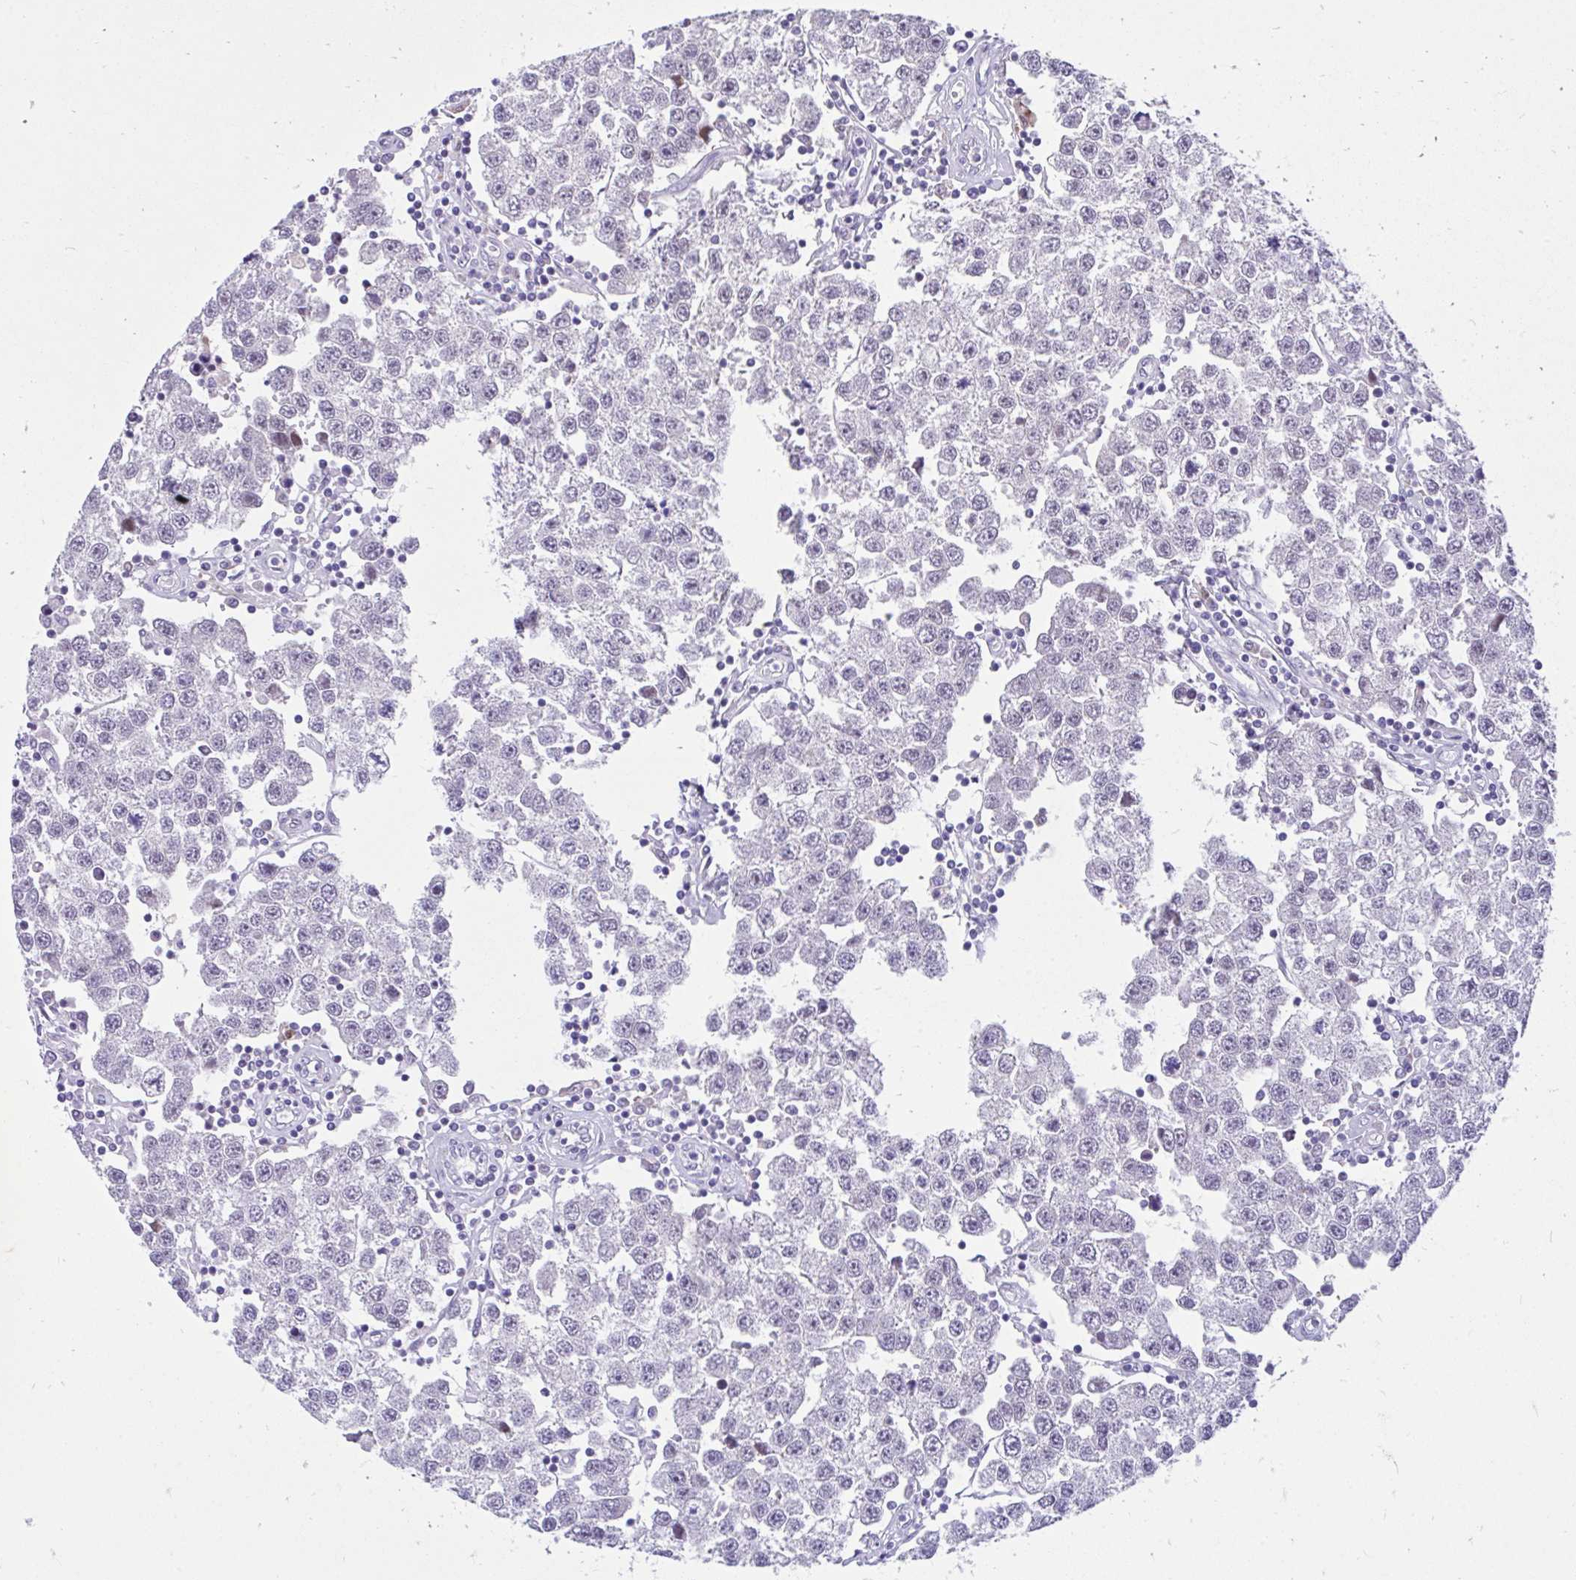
{"staining": {"intensity": "negative", "quantity": "none", "location": "none"}, "tissue": "testis cancer", "cell_type": "Tumor cells", "image_type": "cancer", "snomed": [{"axis": "morphology", "description": "Seminoma, NOS"}, {"axis": "topography", "description": "Testis"}], "caption": "Tumor cells are negative for protein expression in human seminoma (testis).", "gene": "GLB1L2", "patient": {"sex": "male", "age": 34}}